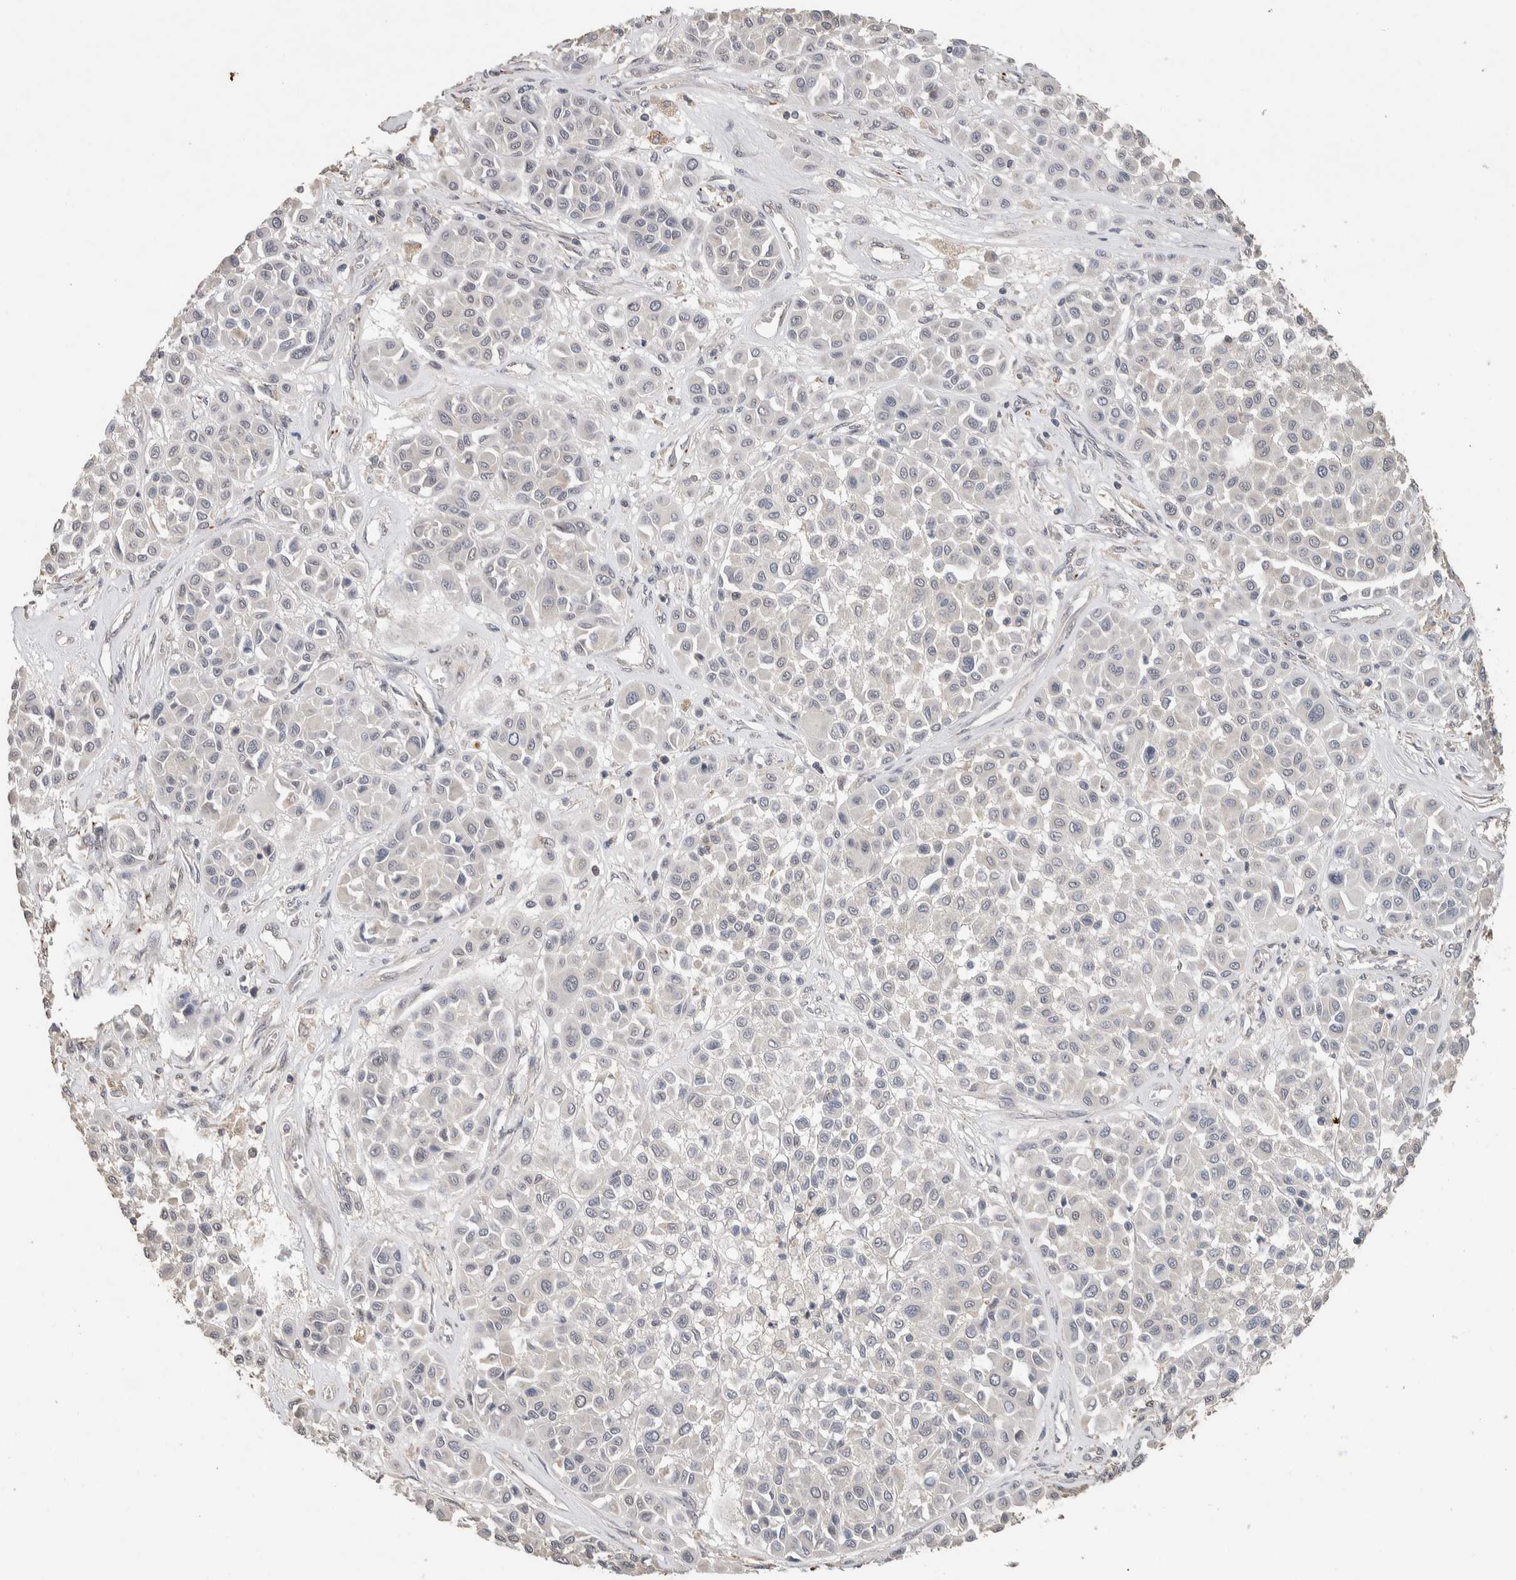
{"staining": {"intensity": "negative", "quantity": "none", "location": "none"}, "tissue": "melanoma", "cell_type": "Tumor cells", "image_type": "cancer", "snomed": [{"axis": "morphology", "description": "Malignant melanoma, Metastatic site"}, {"axis": "topography", "description": "Soft tissue"}], "caption": "IHC photomicrograph of neoplastic tissue: melanoma stained with DAB reveals no significant protein staining in tumor cells. (DAB (3,3'-diaminobenzidine) IHC visualized using brightfield microscopy, high magnification).", "gene": "CYSRT1", "patient": {"sex": "male", "age": 41}}